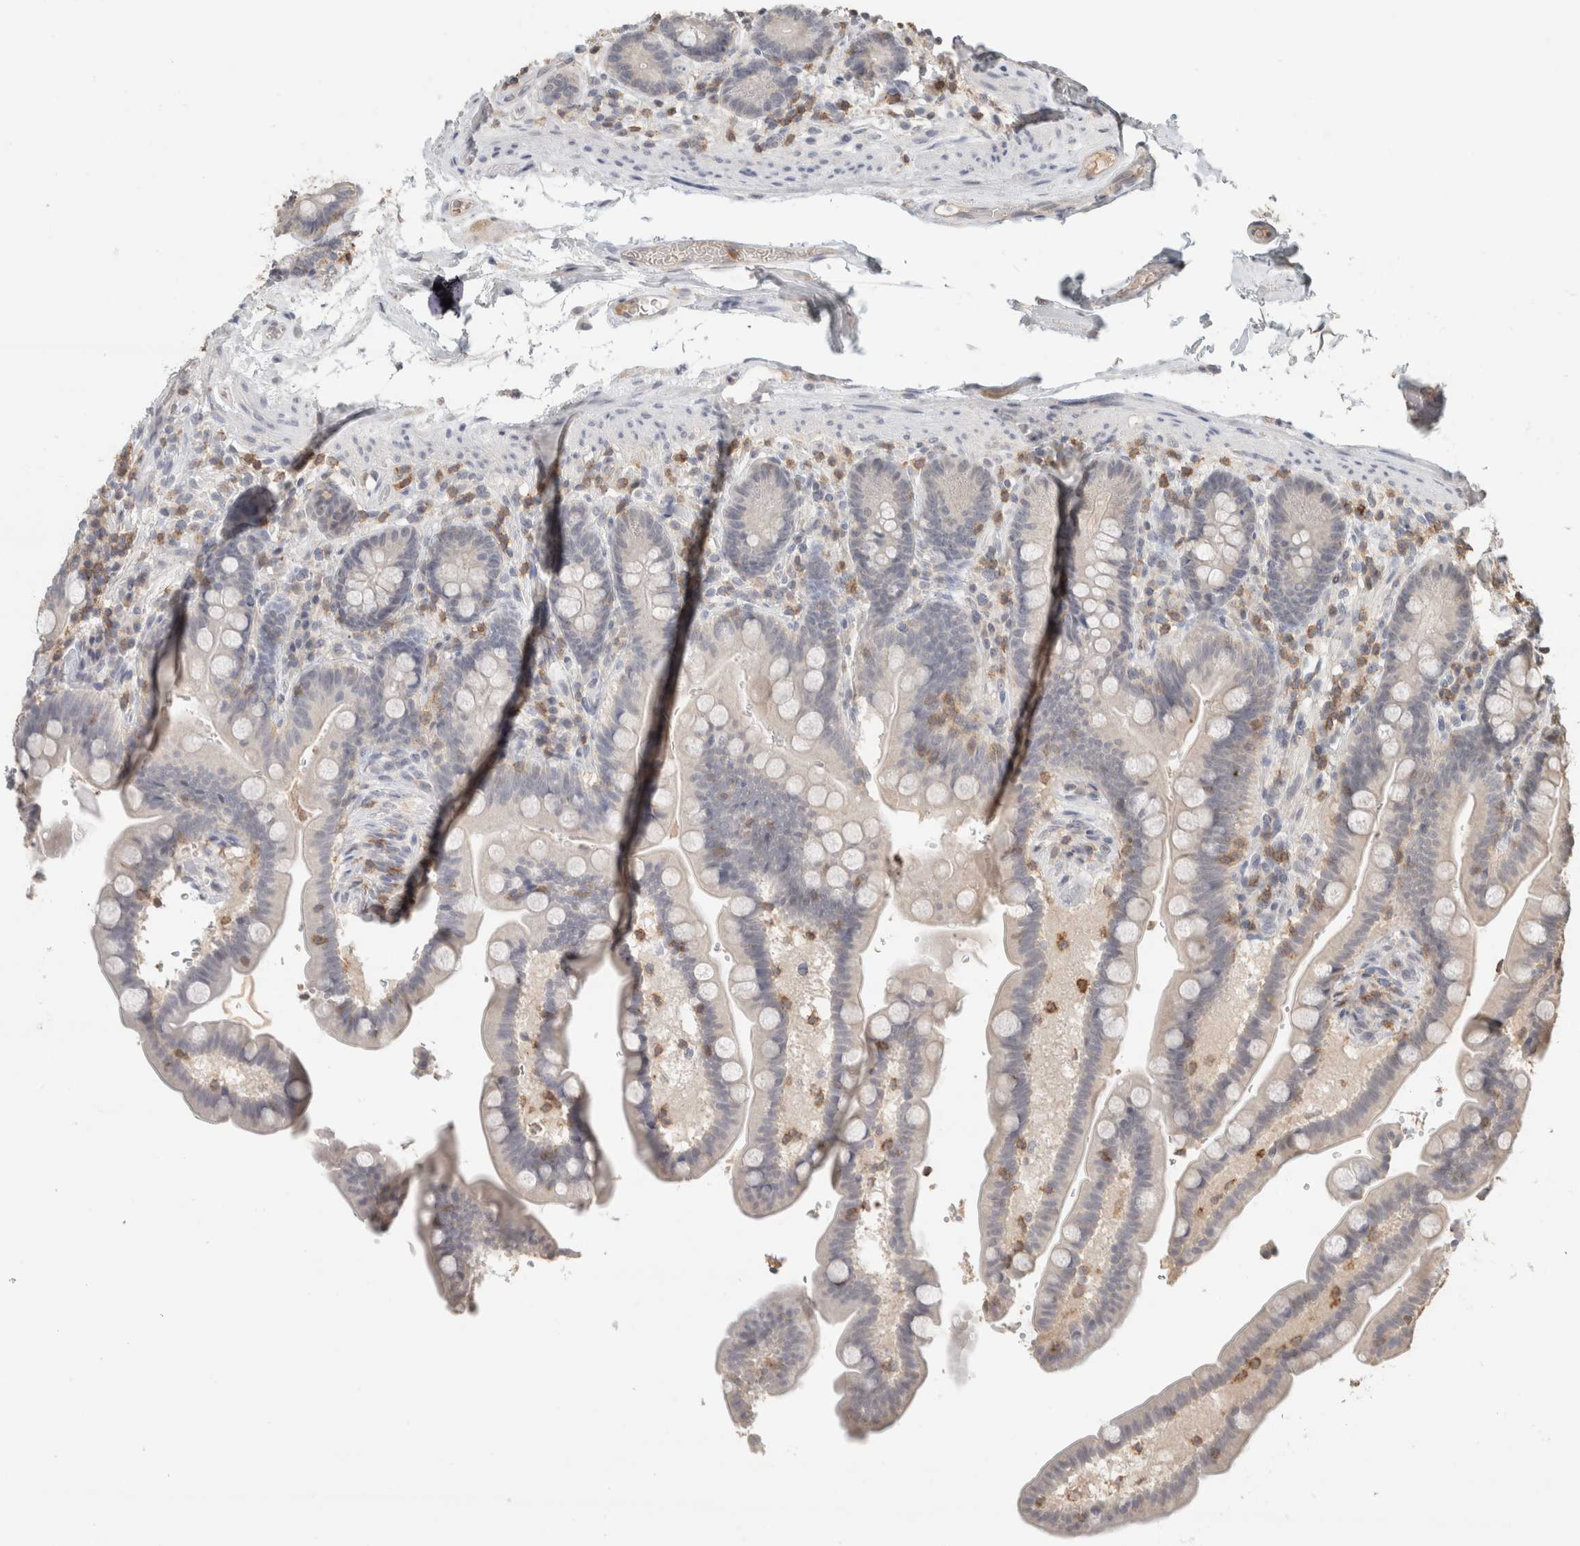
{"staining": {"intensity": "negative", "quantity": "none", "location": "none"}, "tissue": "colon", "cell_type": "Endothelial cells", "image_type": "normal", "snomed": [{"axis": "morphology", "description": "Normal tissue, NOS"}, {"axis": "topography", "description": "Smooth muscle"}, {"axis": "topography", "description": "Colon"}], "caption": "Protein analysis of unremarkable colon displays no significant staining in endothelial cells.", "gene": "TRAT1", "patient": {"sex": "male", "age": 73}}